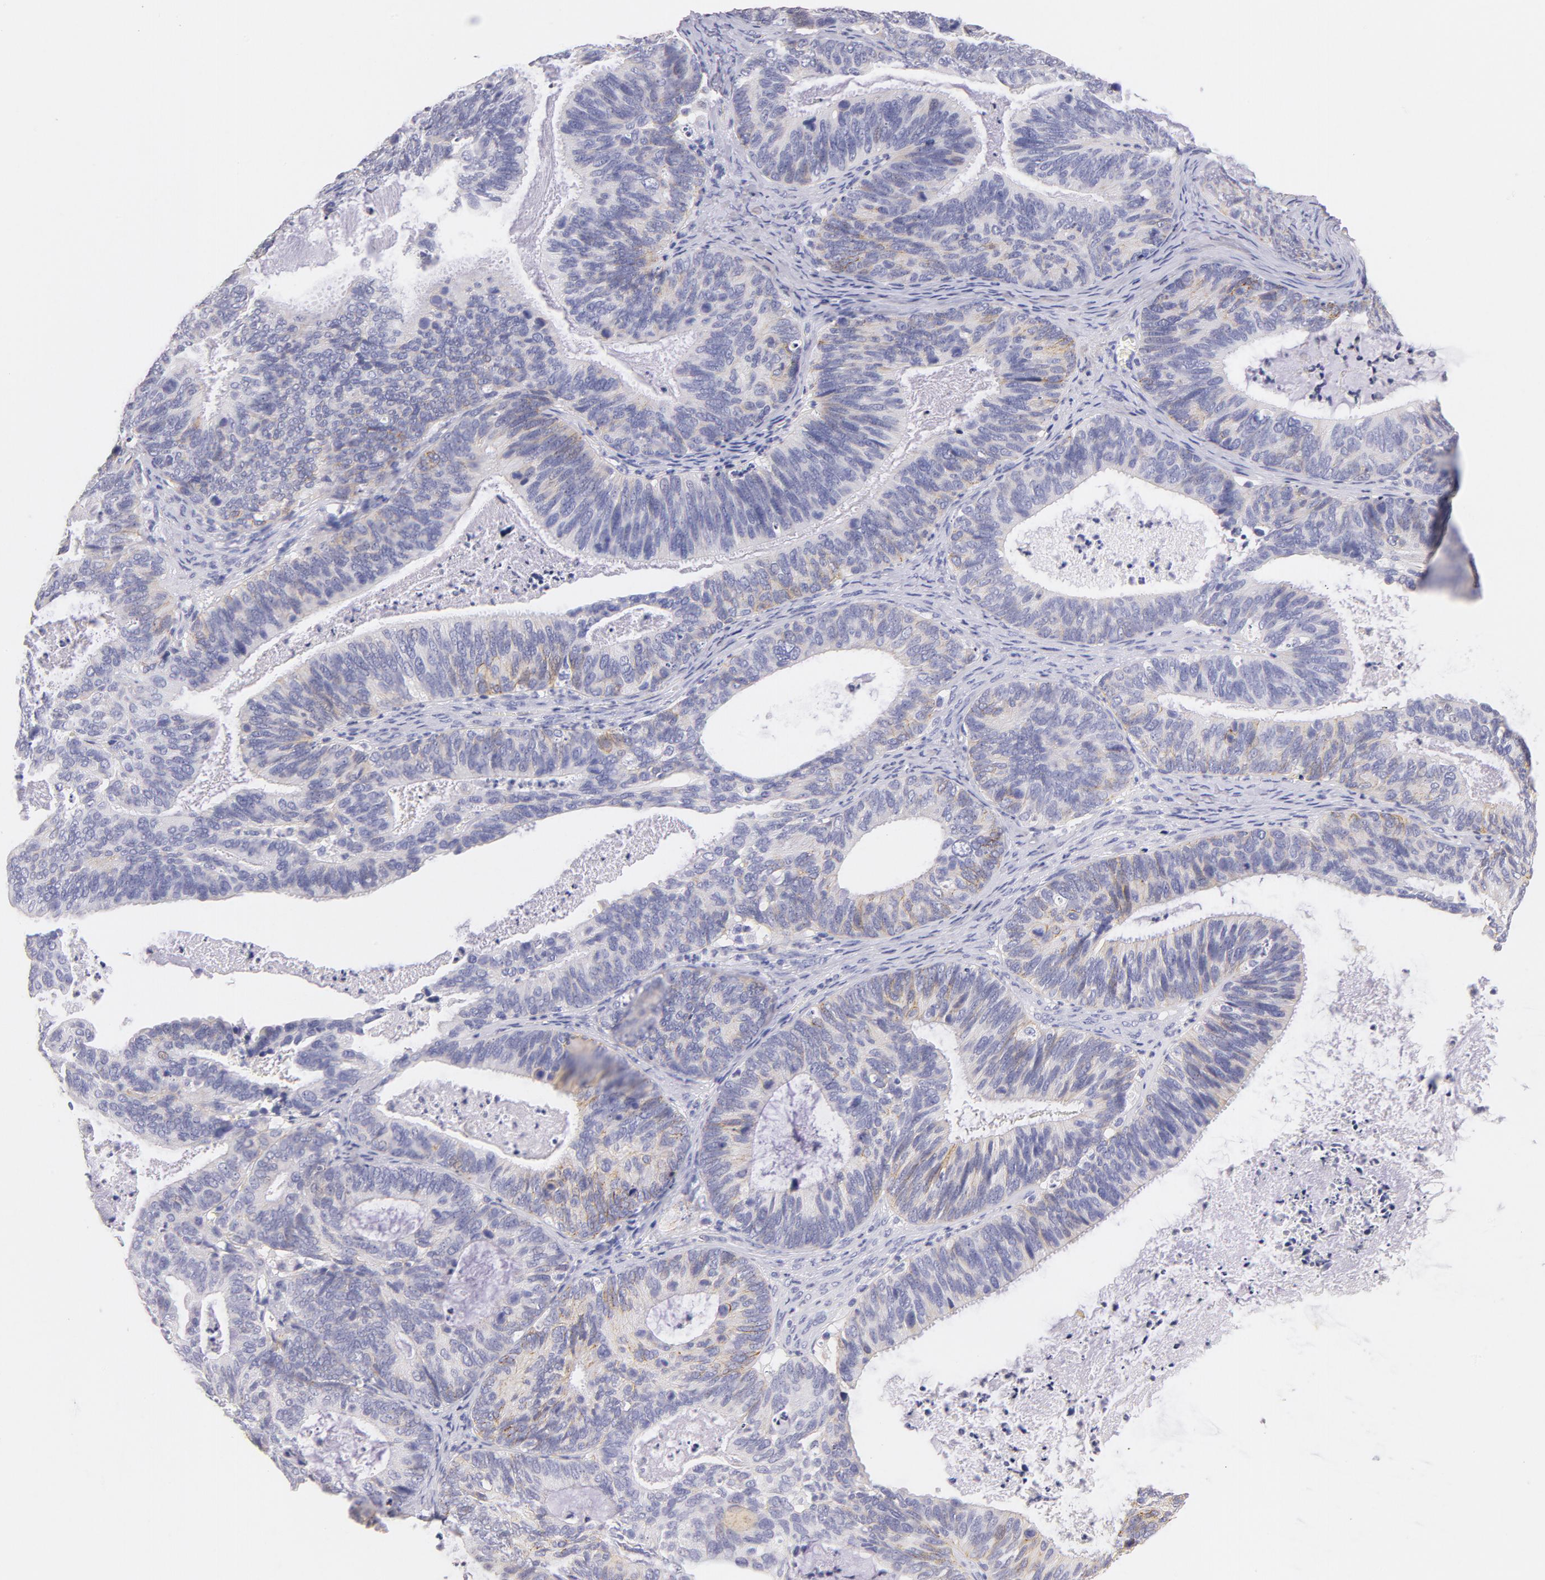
{"staining": {"intensity": "weak", "quantity": "25%-75%", "location": "cytoplasmic/membranous"}, "tissue": "ovarian cancer", "cell_type": "Tumor cells", "image_type": "cancer", "snomed": [{"axis": "morphology", "description": "Carcinoma, endometroid"}, {"axis": "topography", "description": "Ovary"}], "caption": "Immunohistochemistry (IHC) histopathology image of neoplastic tissue: human ovarian endometroid carcinoma stained using IHC shows low levels of weak protein expression localized specifically in the cytoplasmic/membranous of tumor cells, appearing as a cytoplasmic/membranous brown color.", "gene": "CD44", "patient": {"sex": "female", "age": 52}}